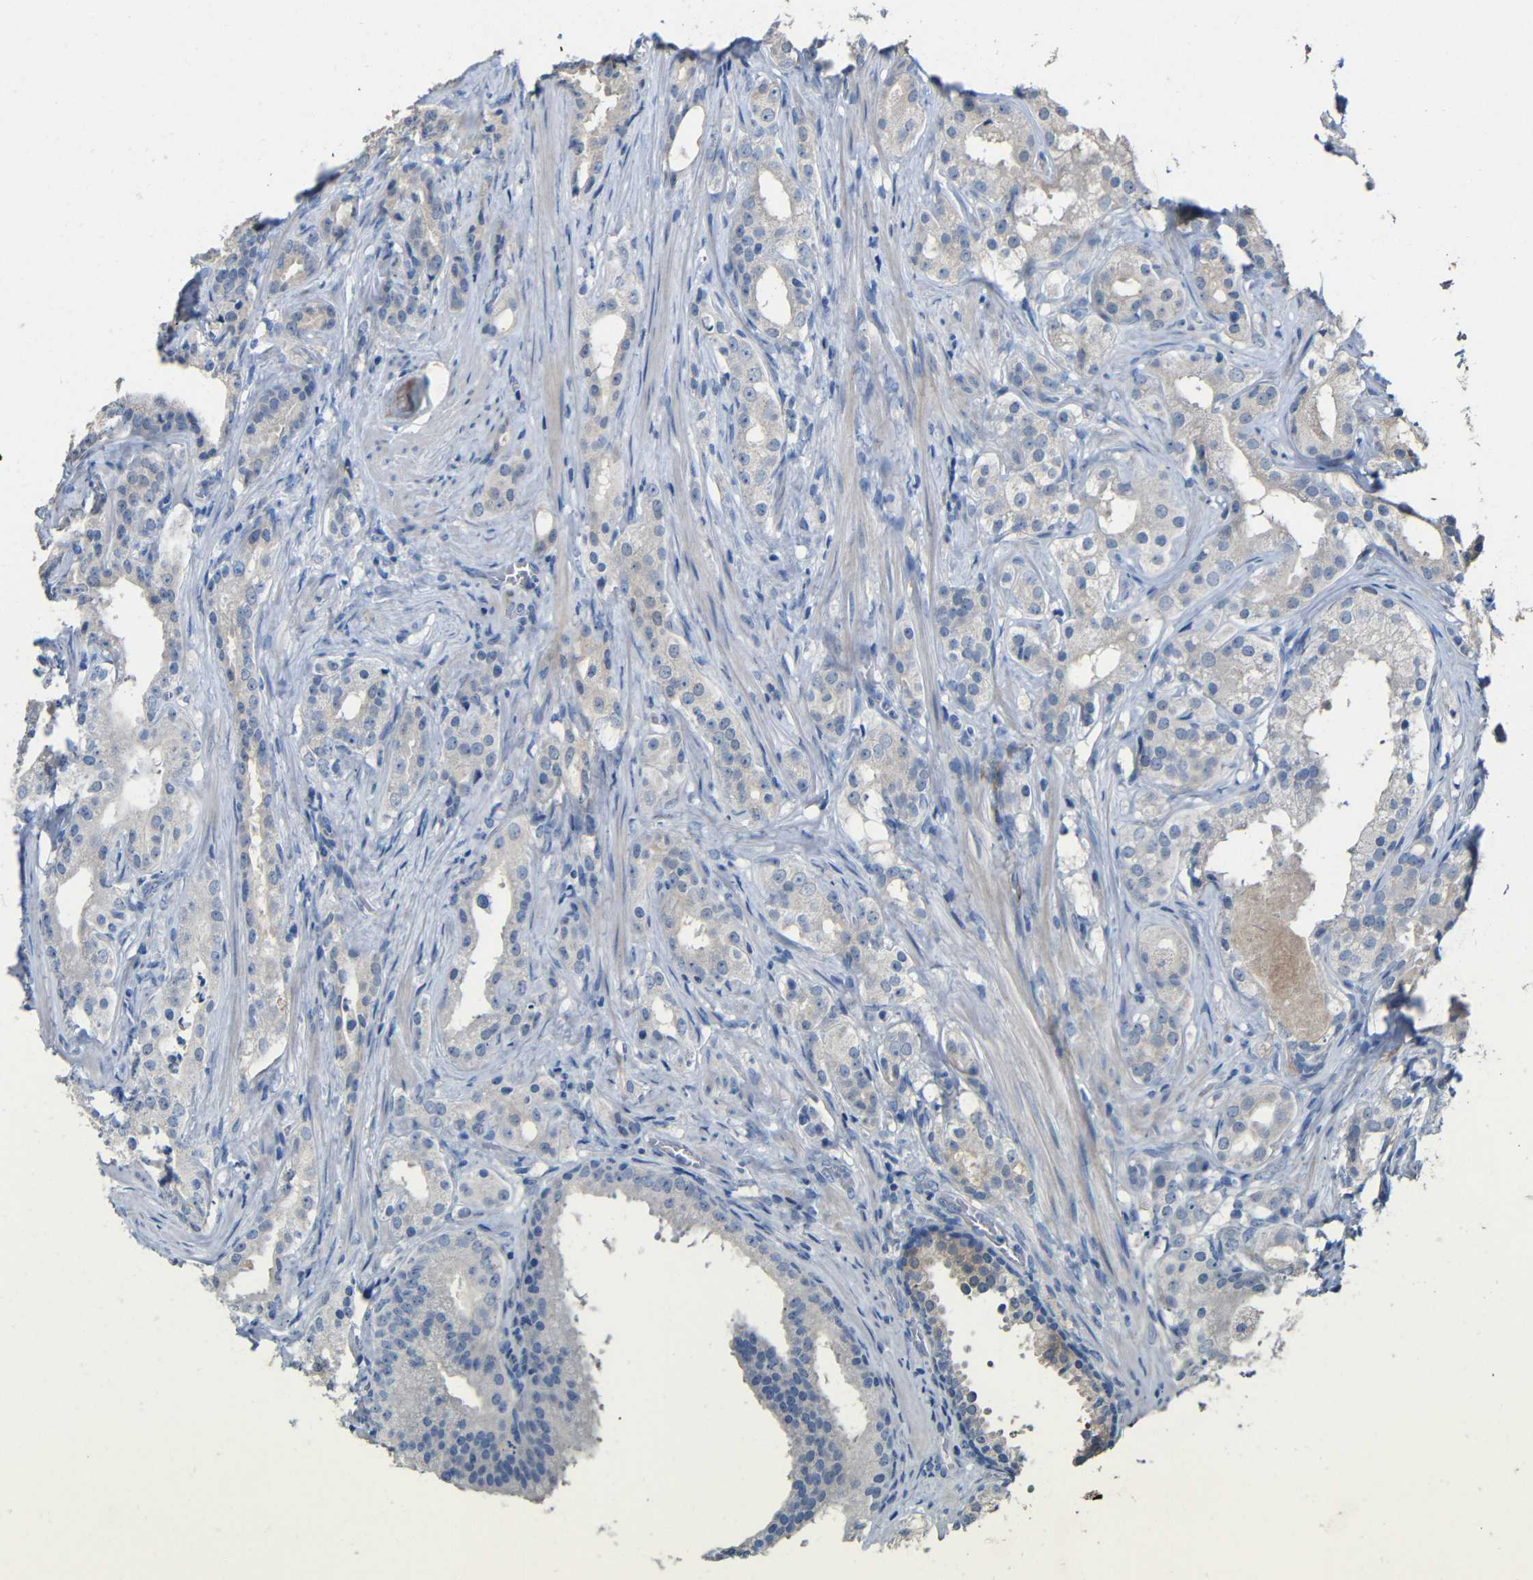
{"staining": {"intensity": "negative", "quantity": "none", "location": "none"}, "tissue": "prostate cancer", "cell_type": "Tumor cells", "image_type": "cancer", "snomed": [{"axis": "morphology", "description": "Adenocarcinoma, Low grade"}, {"axis": "topography", "description": "Prostate"}], "caption": "A micrograph of prostate adenocarcinoma (low-grade) stained for a protein shows no brown staining in tumor cells.", "gene": "ACKR2", "patient": {"sex": "male", "age": 59}}